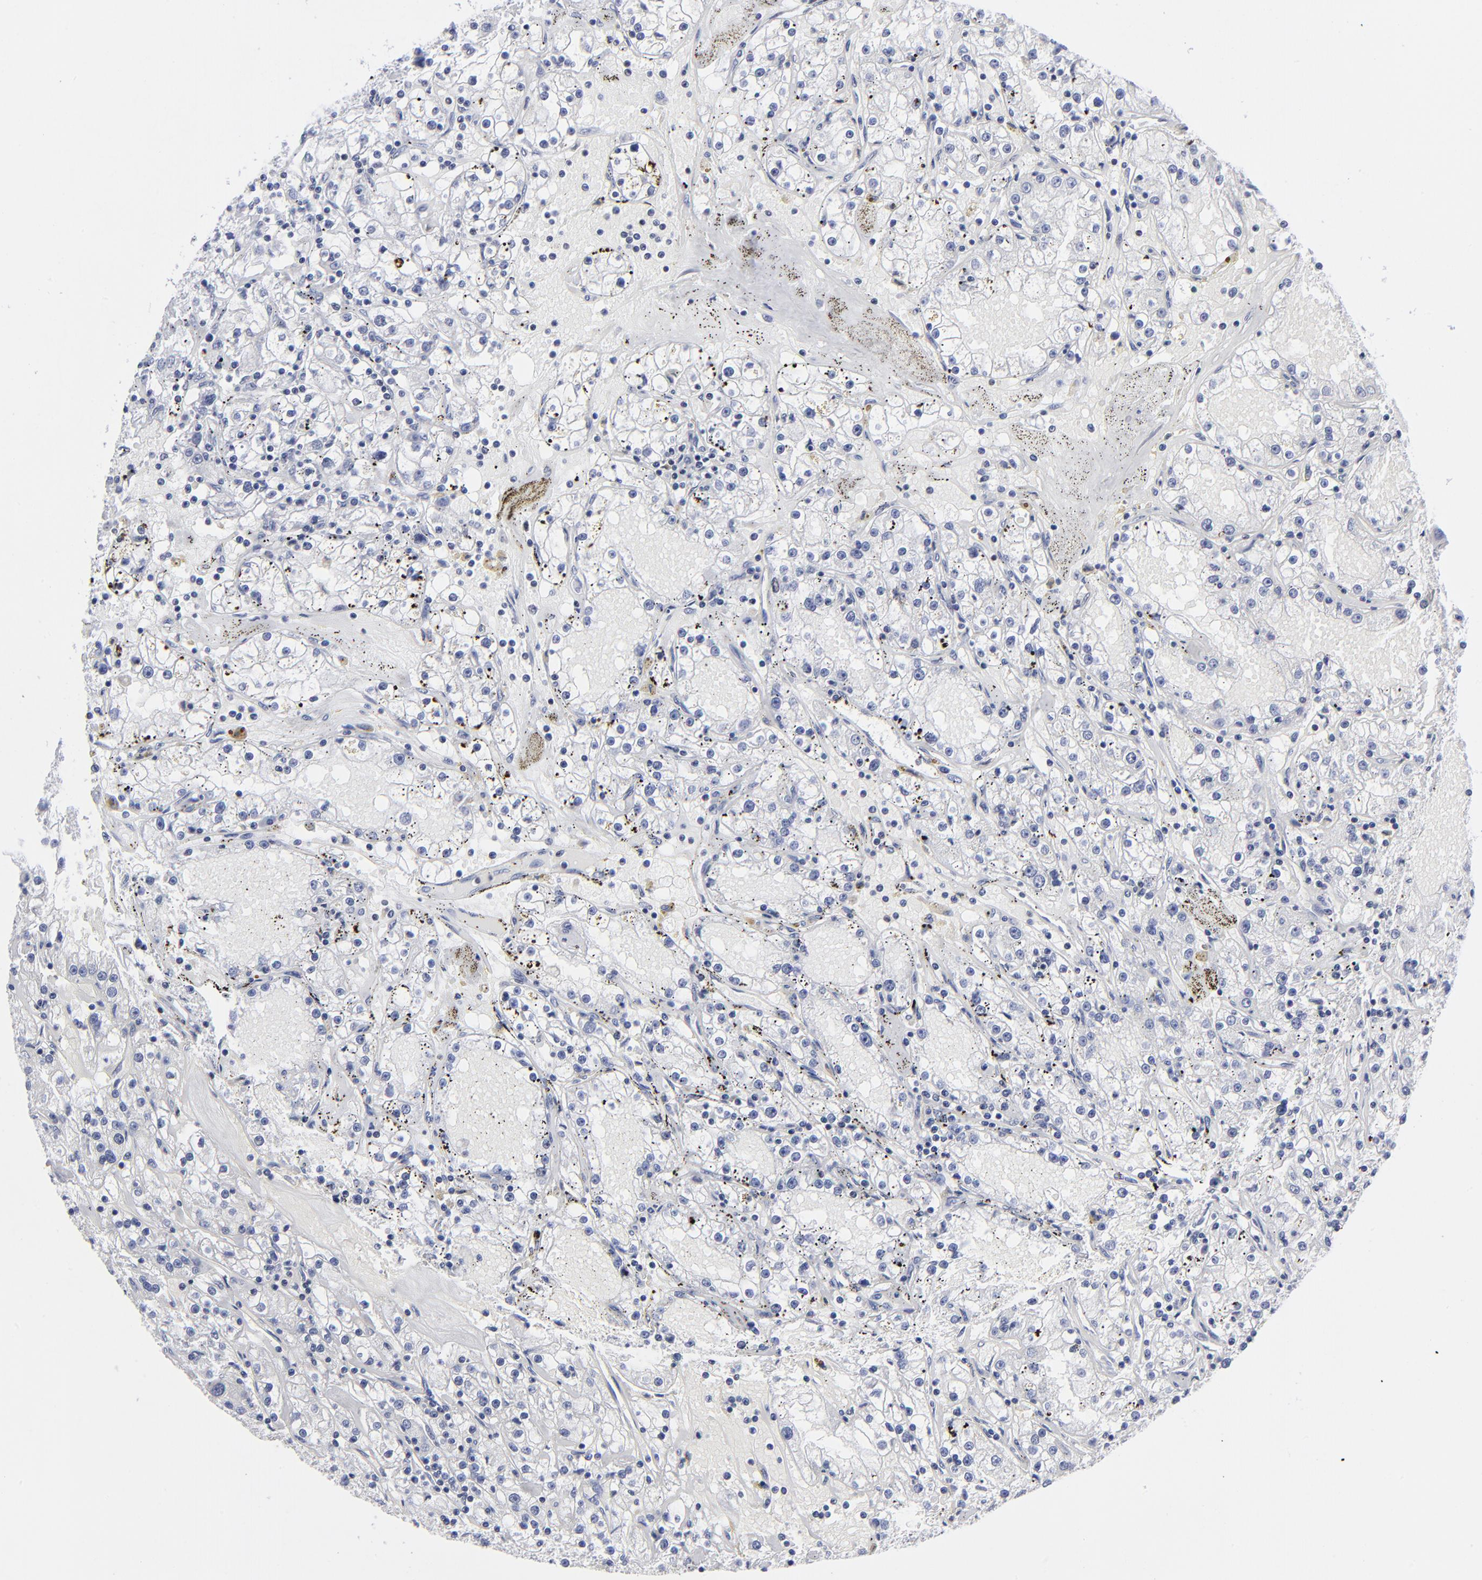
{"staining": {"intensity": "negative", "quantity": "none", "location": "none"}, "tissue": "renal cancer", "cell_type": "Tumor cells", "image_type": "cancer", "snomed": [{"axis": "morphology", "description": "Adenocarcinoma, NOS"}, {"axis": "topography", "description": "Kidney"}], "caption": "This is an IHC micrograph of renal cancer. There is no expression in tumor cells.", "gene": "SP2", "patient": {"sex": "male", "age": 56}}